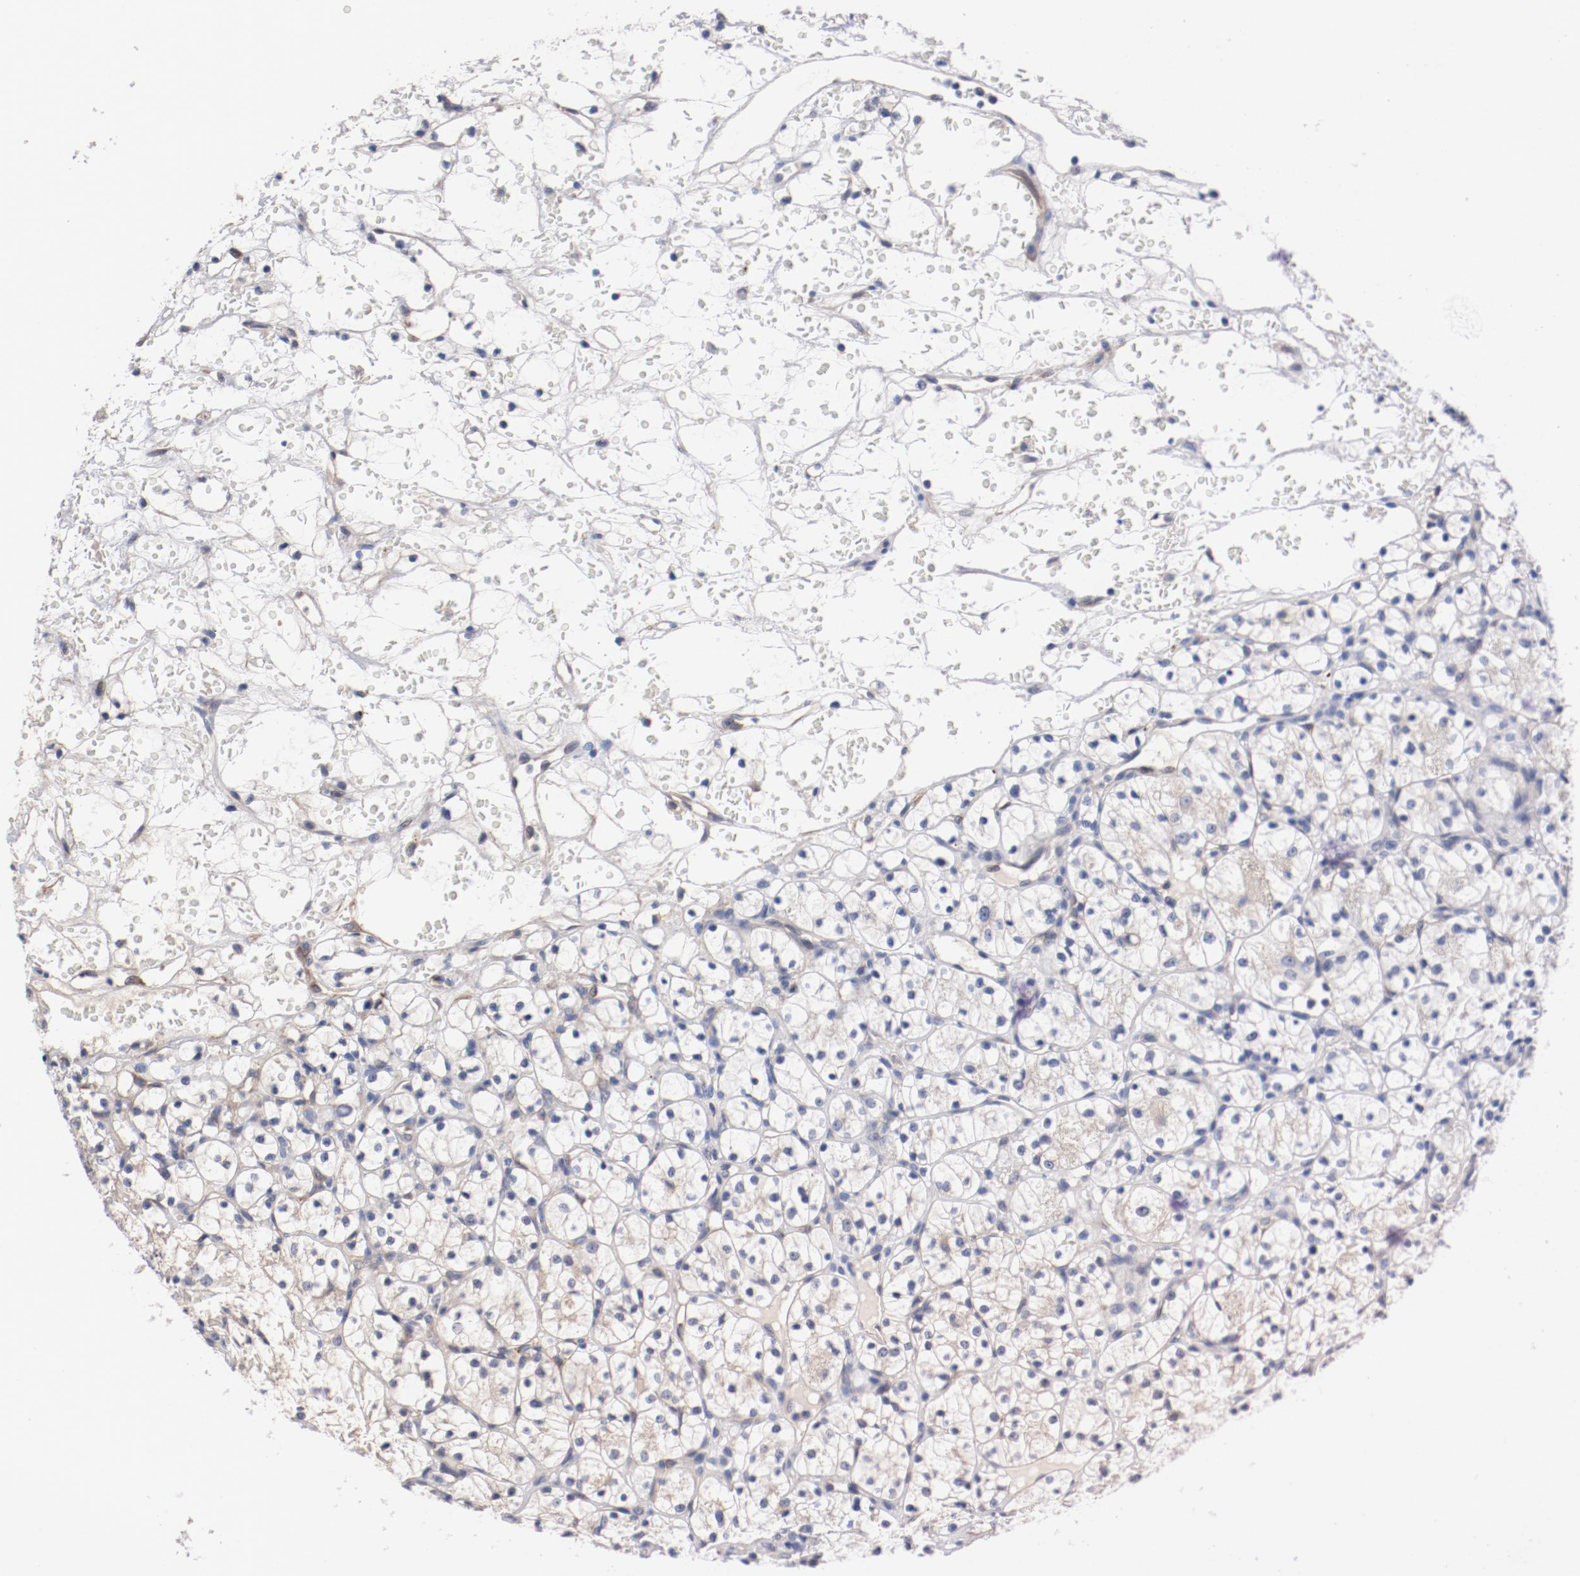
{"staining": {"intensity": "negative", "quantity": "none", "location": "none"}, "tissue": "renal cancer", "cell_type": "Tumor cells", "image_type": "cancer", "snomed": [{"axis": "morphology", "description": "Adenocarcinoma, NOS"}, {"axis": "topography", "description": "Kidney"}], "caption": "An image of adenocarcinoma (renal) stained for a protein demonstrates no brown staining in tumor cells. (DAB IHC with hematoxylin counter stain).", "gene": "PITPNM2", "patient": {"sex": "female", "age": 60}}